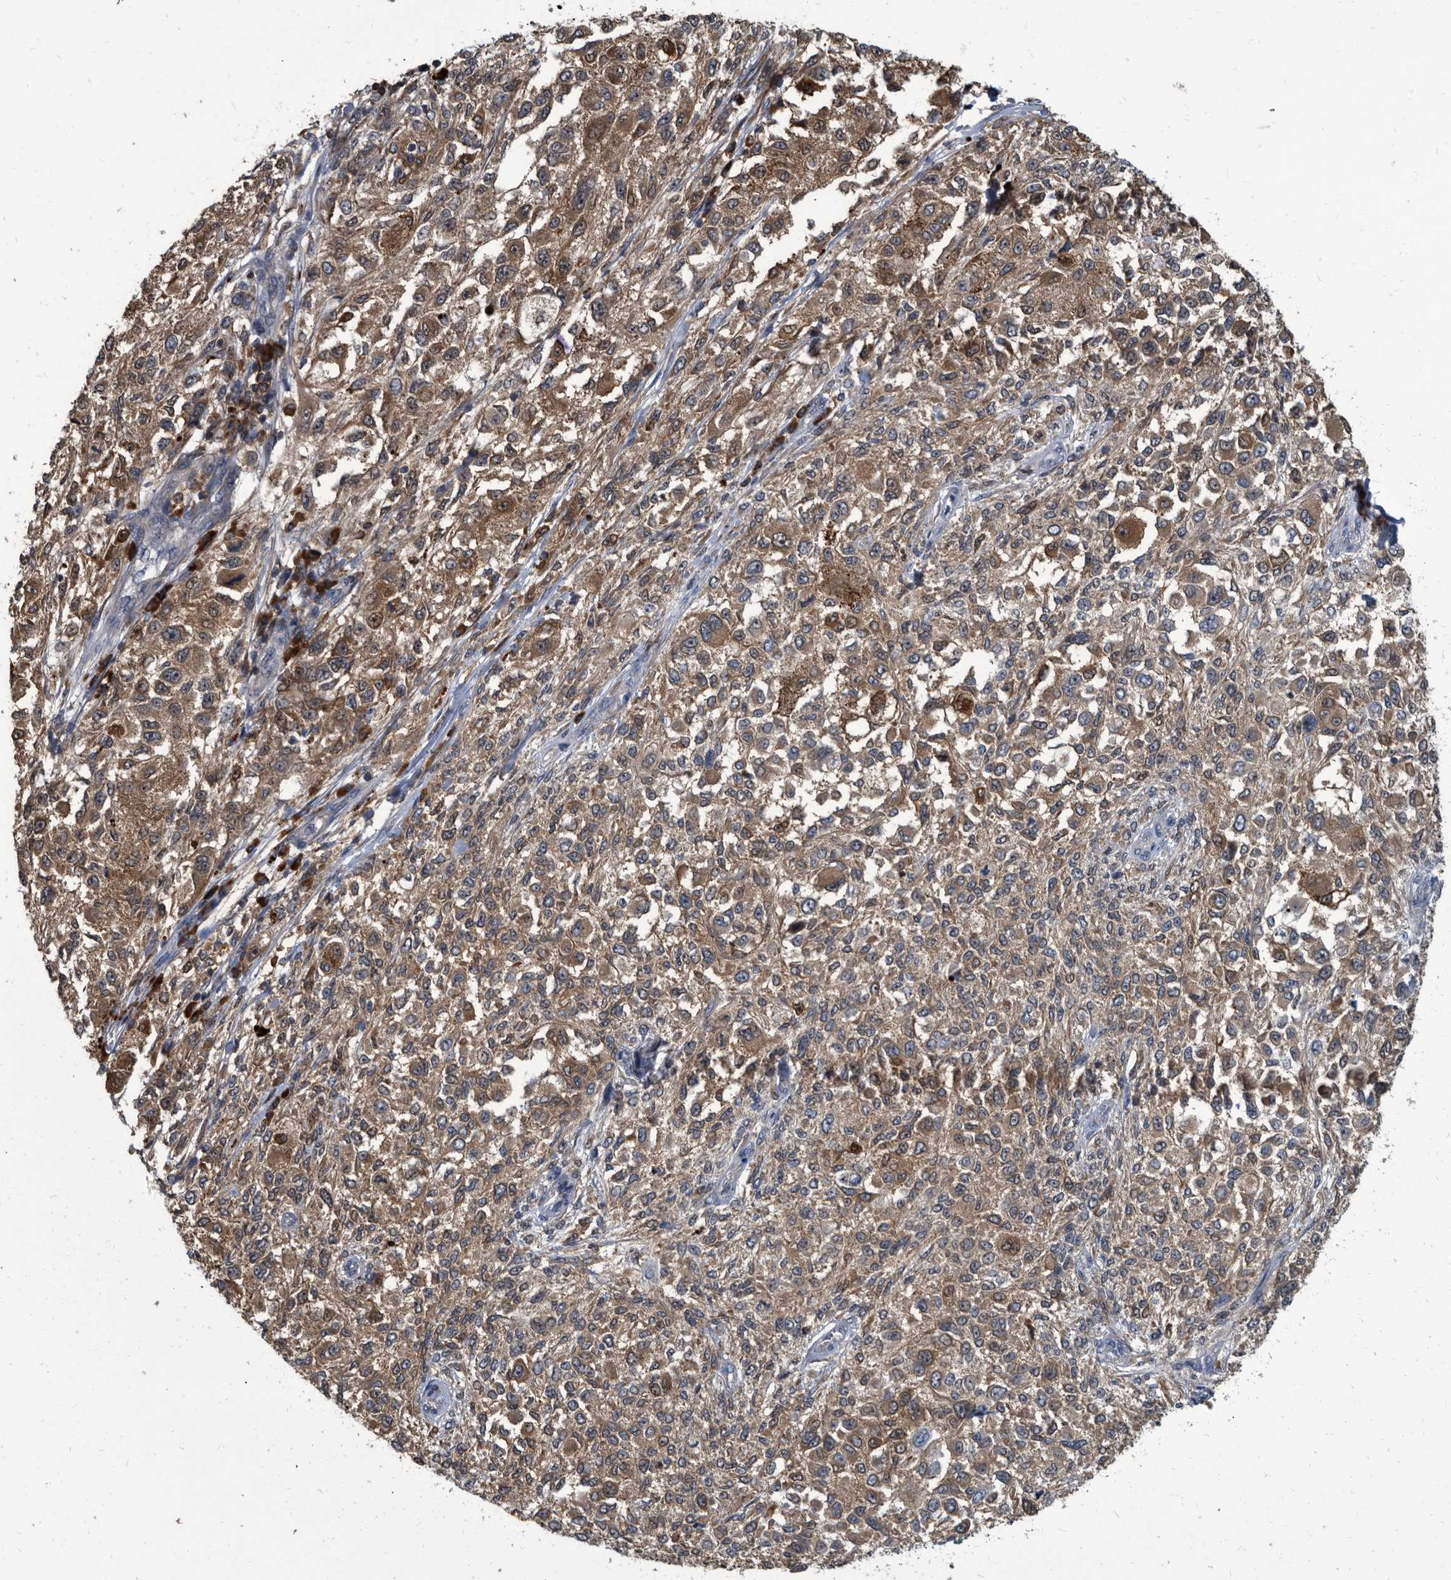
{"staining": {"intensity": "moderate", "quantity": ">75%", "location": "cytoplasmic/membranous"}, "tissue": "melanoma", "cell_type": "Tumor cells", "image_type": "cancer", "snomed": [{"axis": "morphology", "description": "Necrosis, NOS"}, {"axis": "morphology", "description": "Malignant melanoma, NOS"}, {"axis": "topography", "description": "Skin"}], "caption": "This image reveals malignant melanoma stained with IHC to label a protein in brown. The cytoplasmic/membranous of tumor cells show moderate positivity for the protein. Nuclei are counter-stained blue.", "gene": "CDV3", "patient": {"sex": "female", "age": 87}}